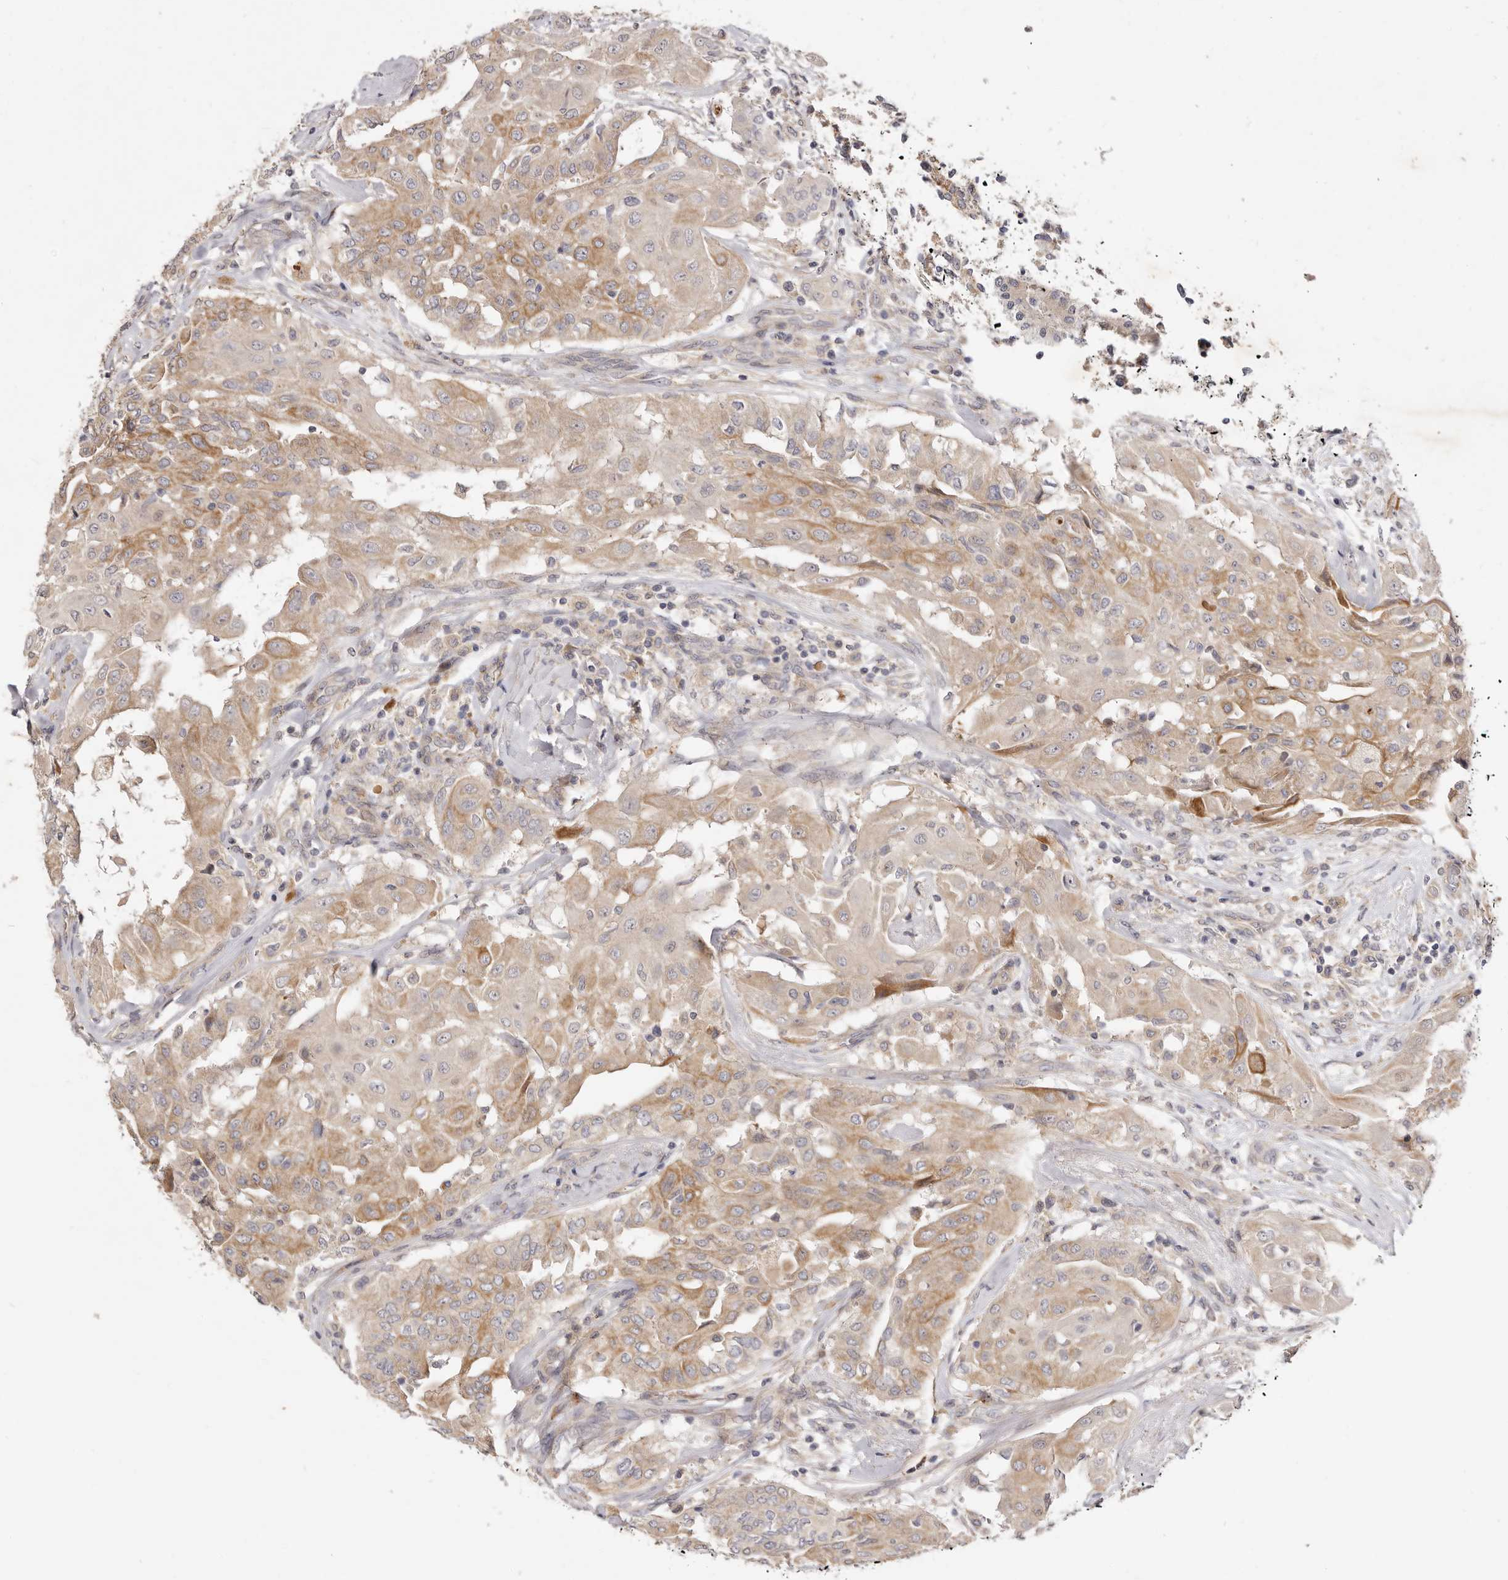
{"staining": {"intensity": "moderate", "quantity": "25%-75%", "location": "cytoplasmic/membranous"}, "tissue": "thyroid cancer", "cell_type": "Tumor cells", "image_type": "cancer", "snomed": [{"axis": "morphology", "description": "Papillary adenocarcinoma, NOS"}, {"axis": "topography", "description": "Thyroid gland"}], "caption": "The micrograph exhibits staining of thyroid cancer (papillary adenocarcinoma), revealing moderate cytoplasmic/membranous protein staining (brown color) within tumor cells.", "gene": "ADAMTS9", "patient": {"sex": "female", "age": 59}}